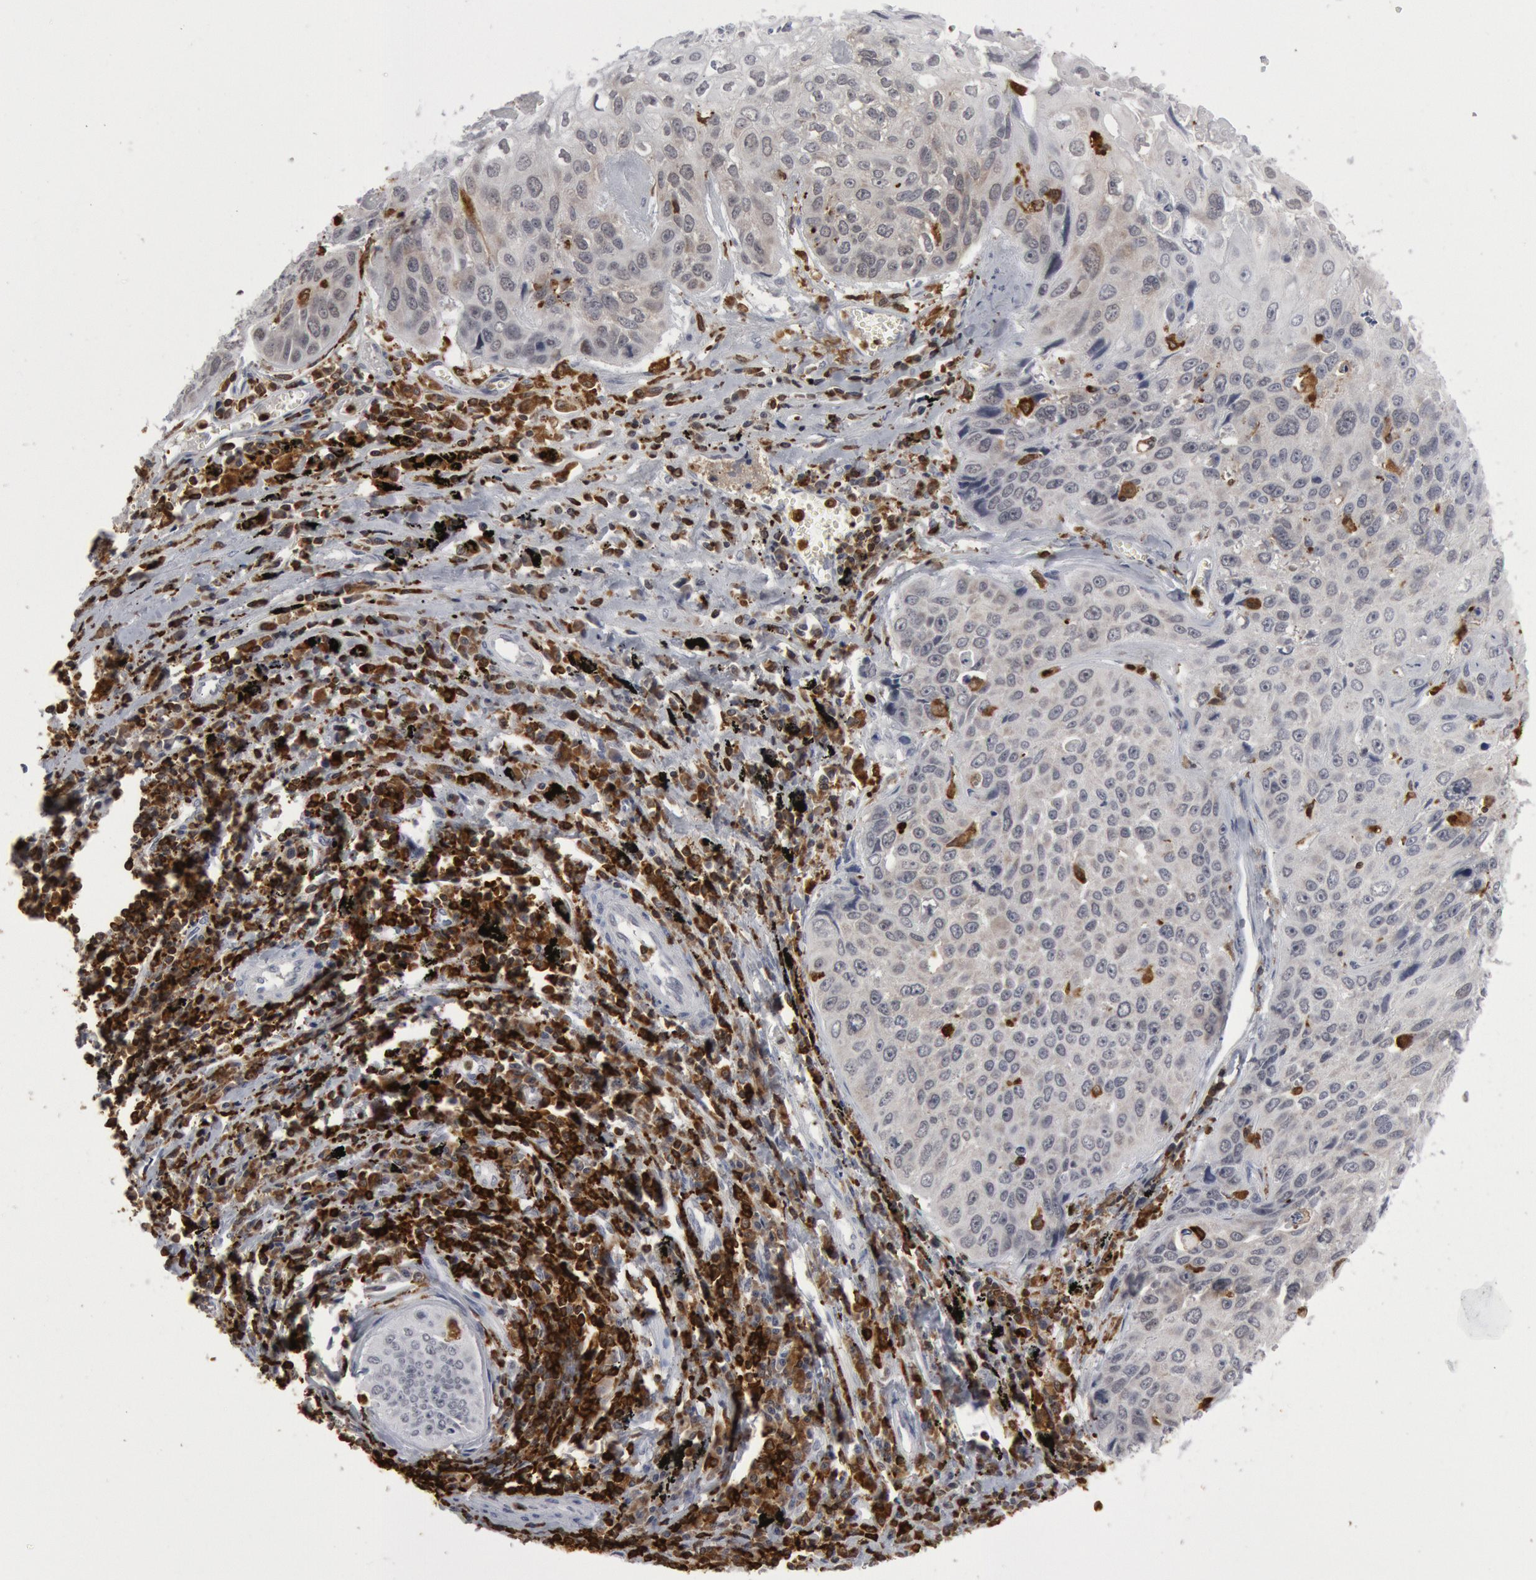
{"staining": {"intensity": "weak", "quantity": "25%-75%", "location": "cytoplasmic/membranous"}, "tissue": "lung cancer", "cell_type": "Tumor cells", "image_type": "cancer", "snomed": [{"axis": "morphology", "description": "Adenocarcinoma, NOS"}, {"axis": "topography", "description": "Lung"}], "caption": "Protein staining of lung adenocarcinoma tissue shows weak cytoplasmic/membranous positivity in about 25%-75% of tumor cells.", "gene": "PTPN6", "patient": {"sex": "male", "age": 60}}